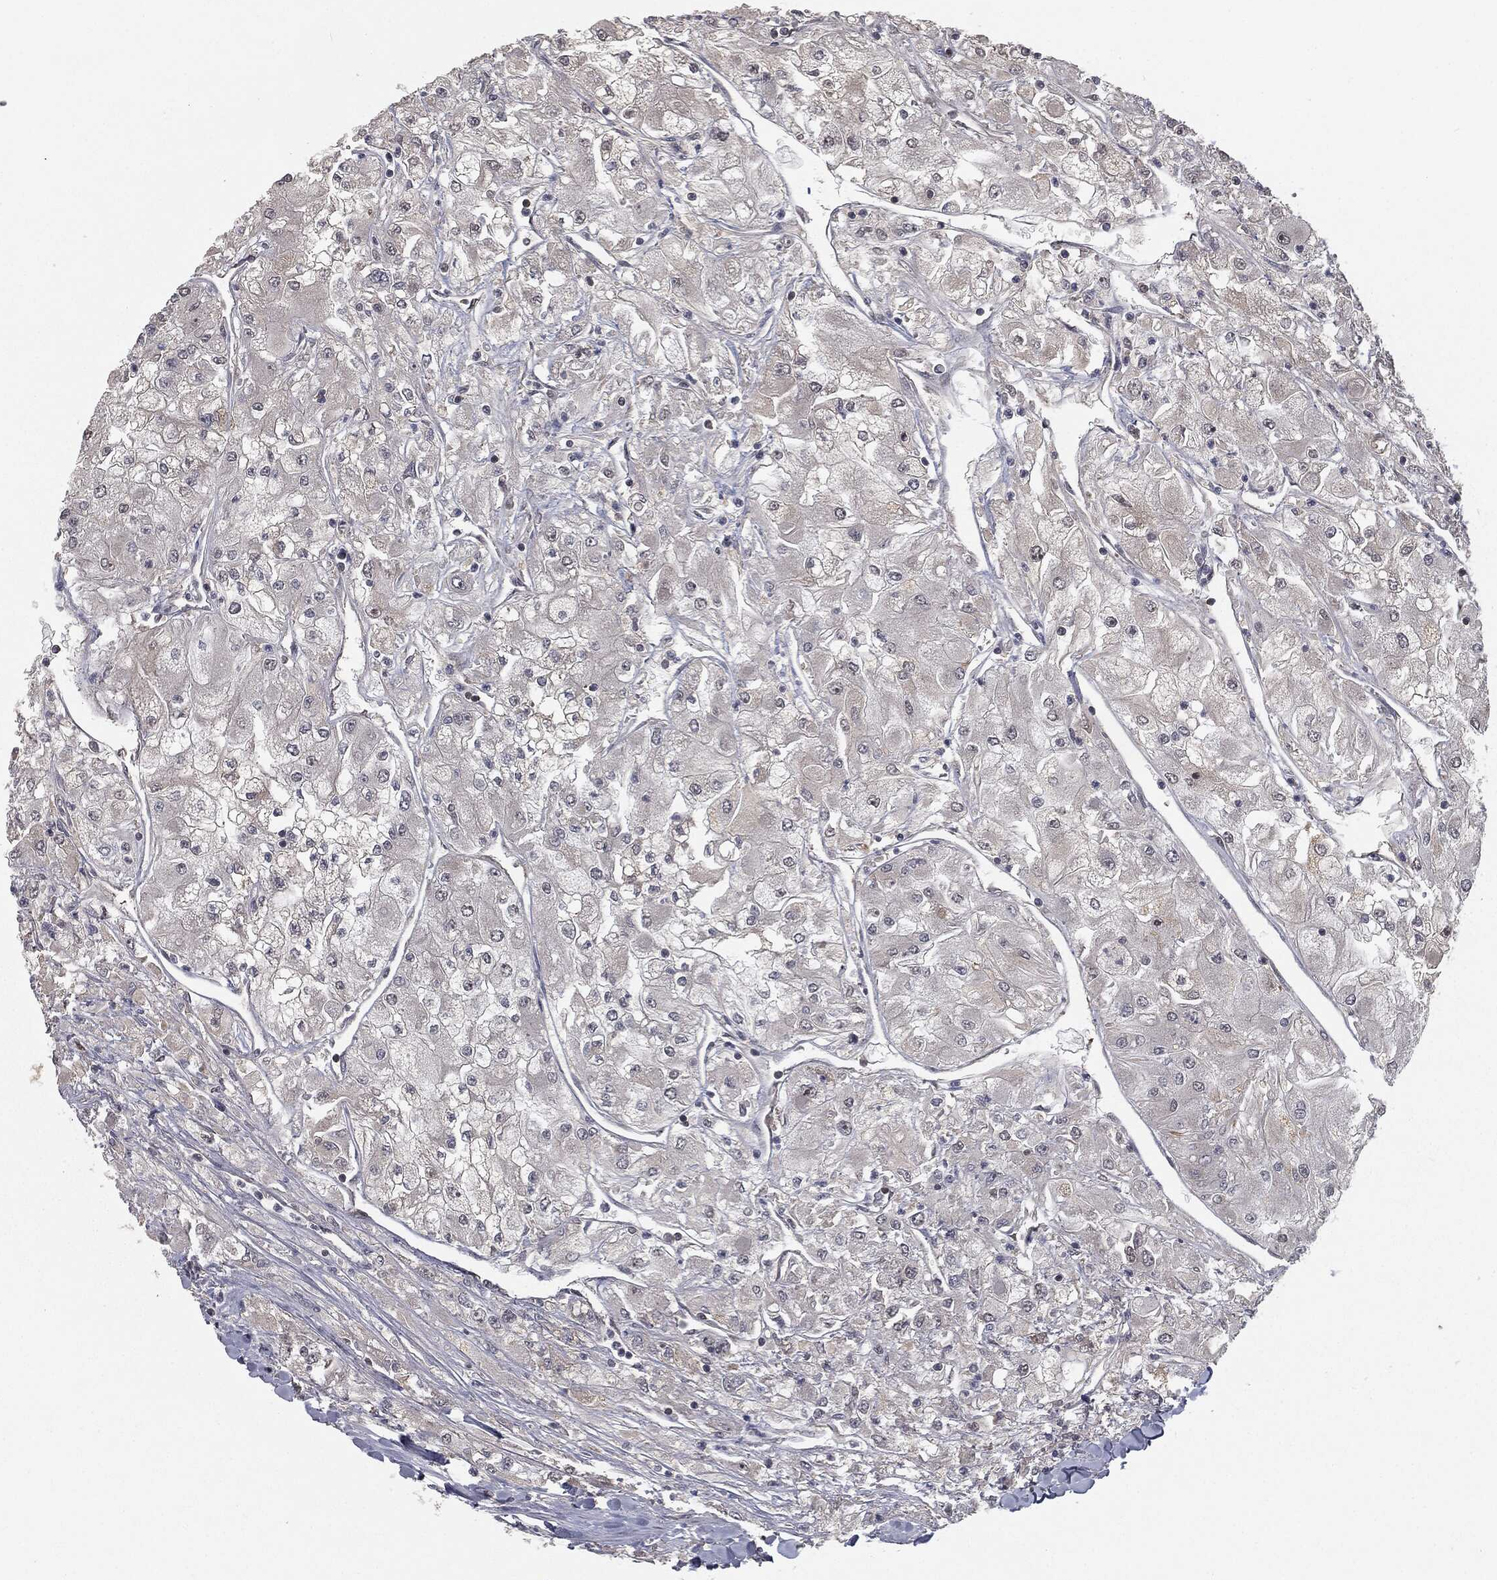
{"staining": {"intensity": "negative", "quantity": "none", "location": "none"}, "tissue": "renal cancer", "cell_type": "Tumor cells", "image_type": "cancer", "snomed": [{"axis": "morphology", "description": "Adenocarcinoma, NOS"}, {"axis": "topography", "description": "Kidney"}], "caption": "High power microscopy histopathology image of an immunohistochemistry image of renal cancer (adenocarcinoma), revealing no significant positivity in tumor cells. (Brightfield microscopy of DAB immunohistochemistry (IHC) at high magnification).", "gene": "FBXO7", "patient": {"sex": "male", "age": 80}}